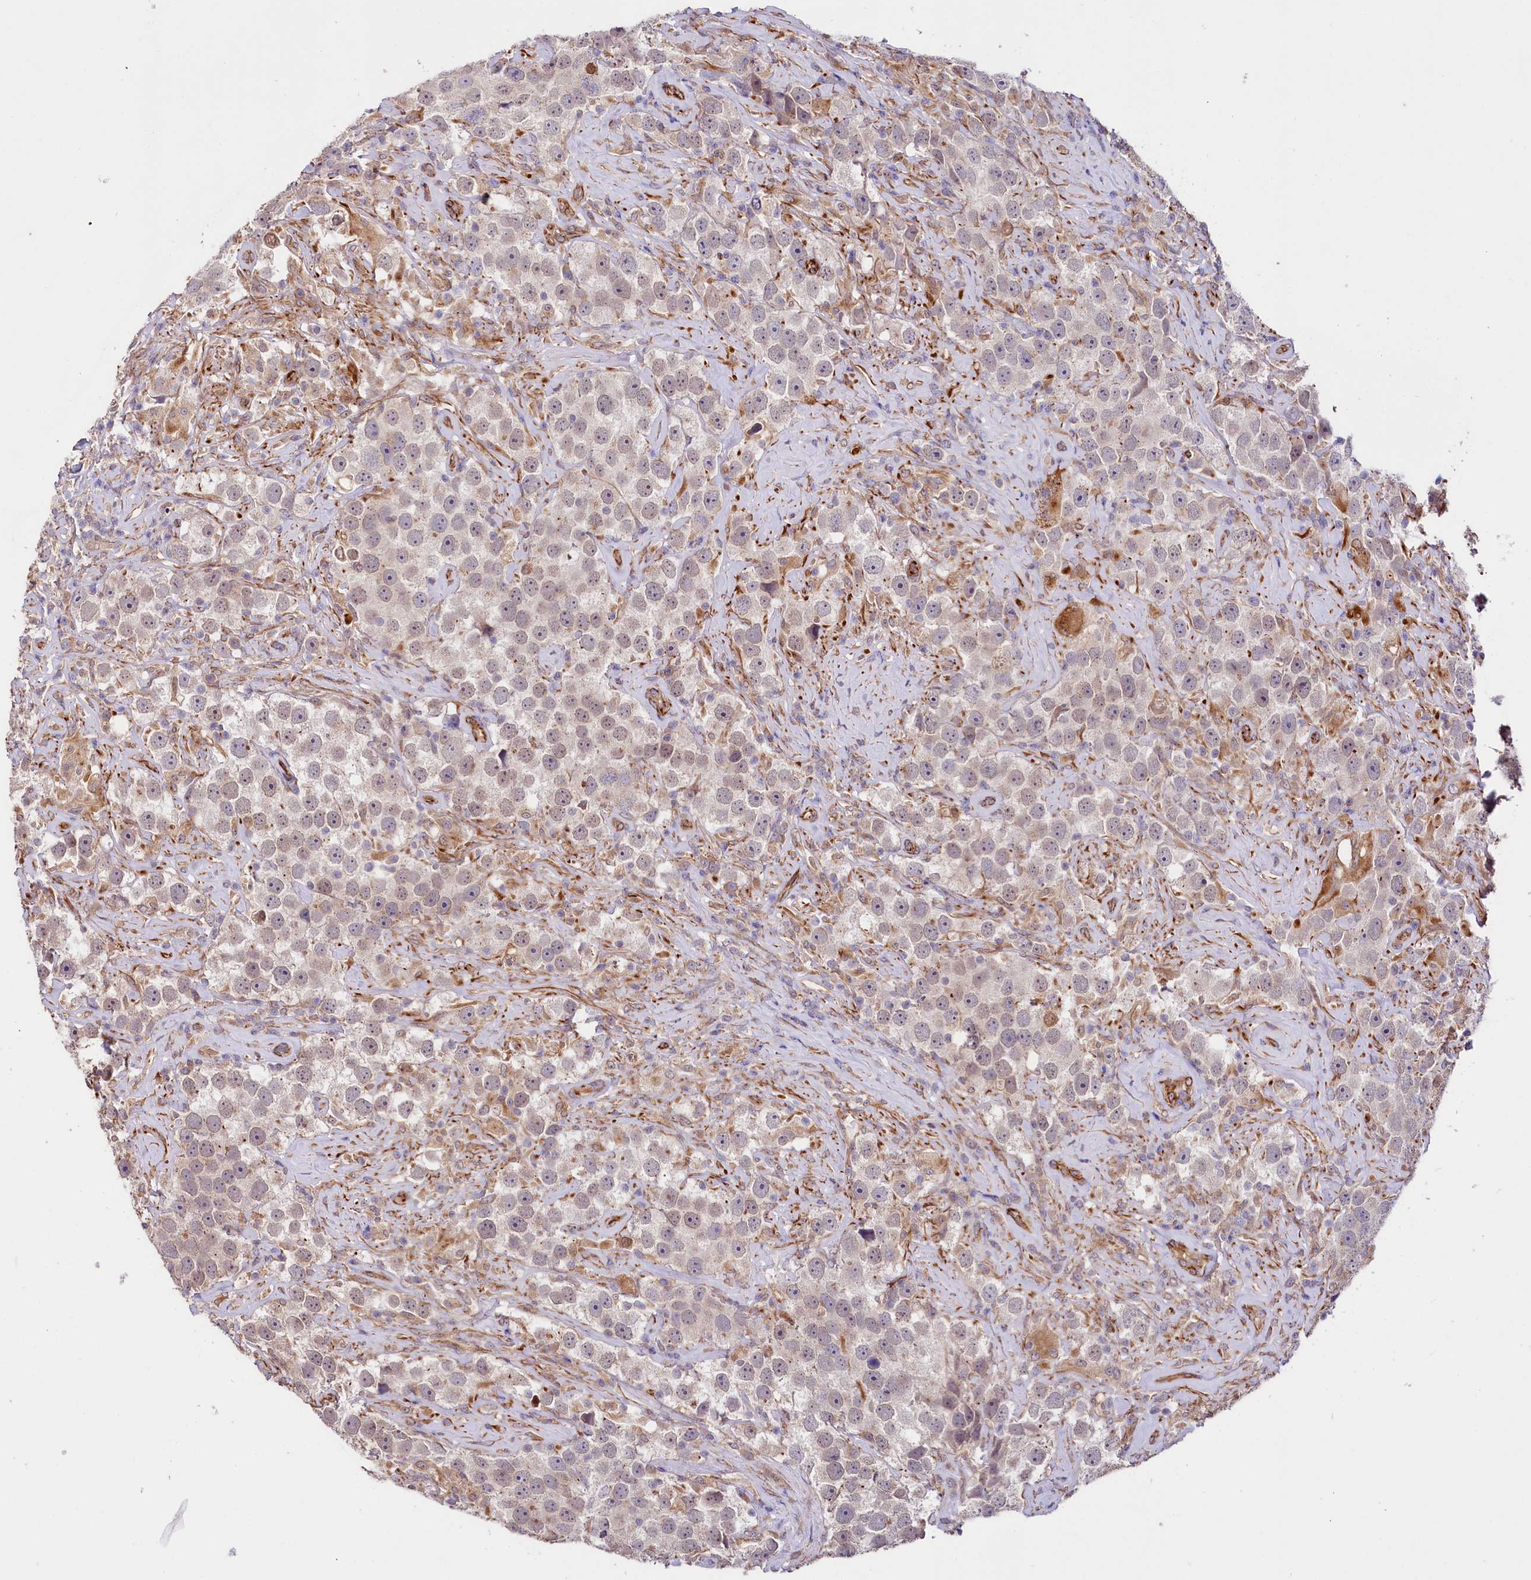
{"staining": {"intensity": "weak", "quantity": ">75%", "location": "cytoplasmic/membranous"}, "tissue": "testis cancer", "cell_type": "Tumor cells", "image_type": "cancer", "snomed": [{"axis": "morphology", "description": "Seminoma, NOS"}, {"axis": "topography", "description": "Testis"}], "caption": "Human testis seminoma stained with a brown dye reveals weak cytoplasmic/membranous positive expression in about >75% of tumor cells.", "gene": "TTC12", "patient": {"sex": "male", "age": 49}}